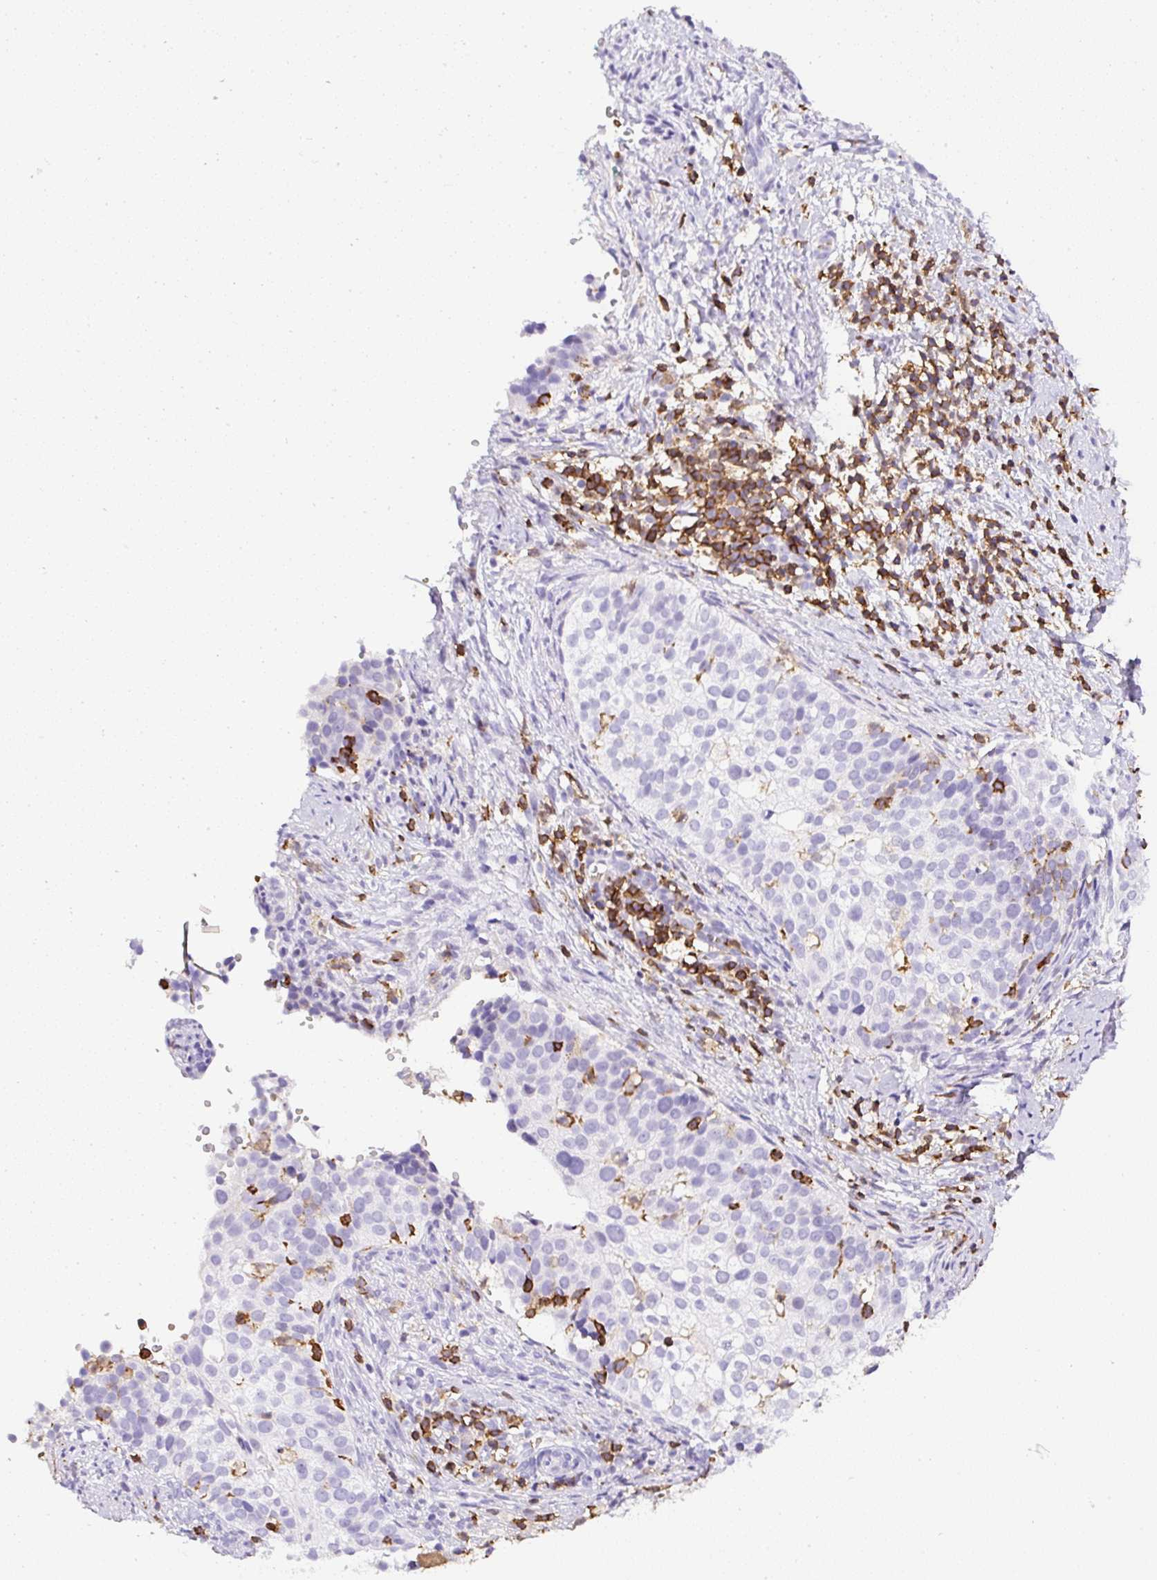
{"staining": {"intensity": "negative", "quantity": "none", "location": "none"}, "tissue": "cervical cancer", "cell_type": "Tumor cells", "image_type": "cancer", "snomed": [{"axis": "morphology", "description": "Squamous cell carcinoma, NOS"}, {"axis": "topography", "description": "Cervix"}], "caption": "There is no significant staining in tumor cells of cervical cancer (squamous cell carcinoma).", "gene": "FAM228B", "patient": {"sex": "female", "age": 44}}